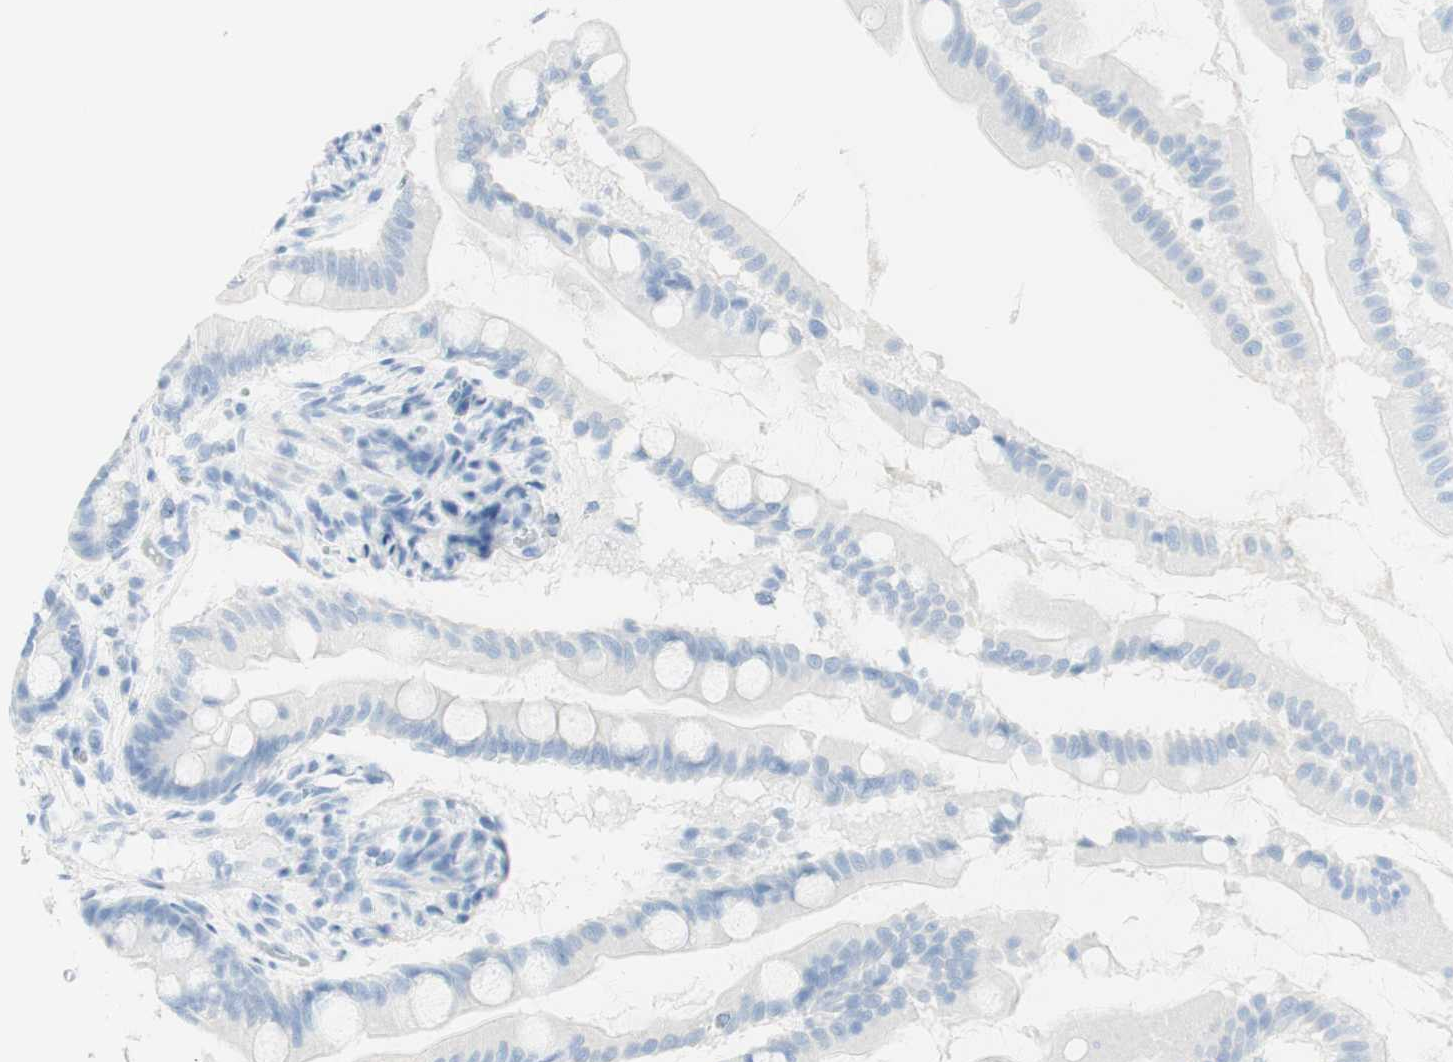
{"staining": {"intensity": "negative", "quantity": "none", "location": "none"}, "tissue": "small intestine", "cell_type": "Glandular cells", "image_type": "normal", "snomed": [{"axis": "morphology", "description": "Normal tissue, NOS"}, {"axis": "topography", "description": "Small intestine"}], "caption": "Immunohistochemical staining of benign small intestine demonstrates no significant expression in glandular cells. (Stains: DAB IHC with hematoxylin counter stain, Microscopy: brightfield microscopy at high magnification).", "gene": "TPO", "patient": {"sex": "female", "age": 56}}